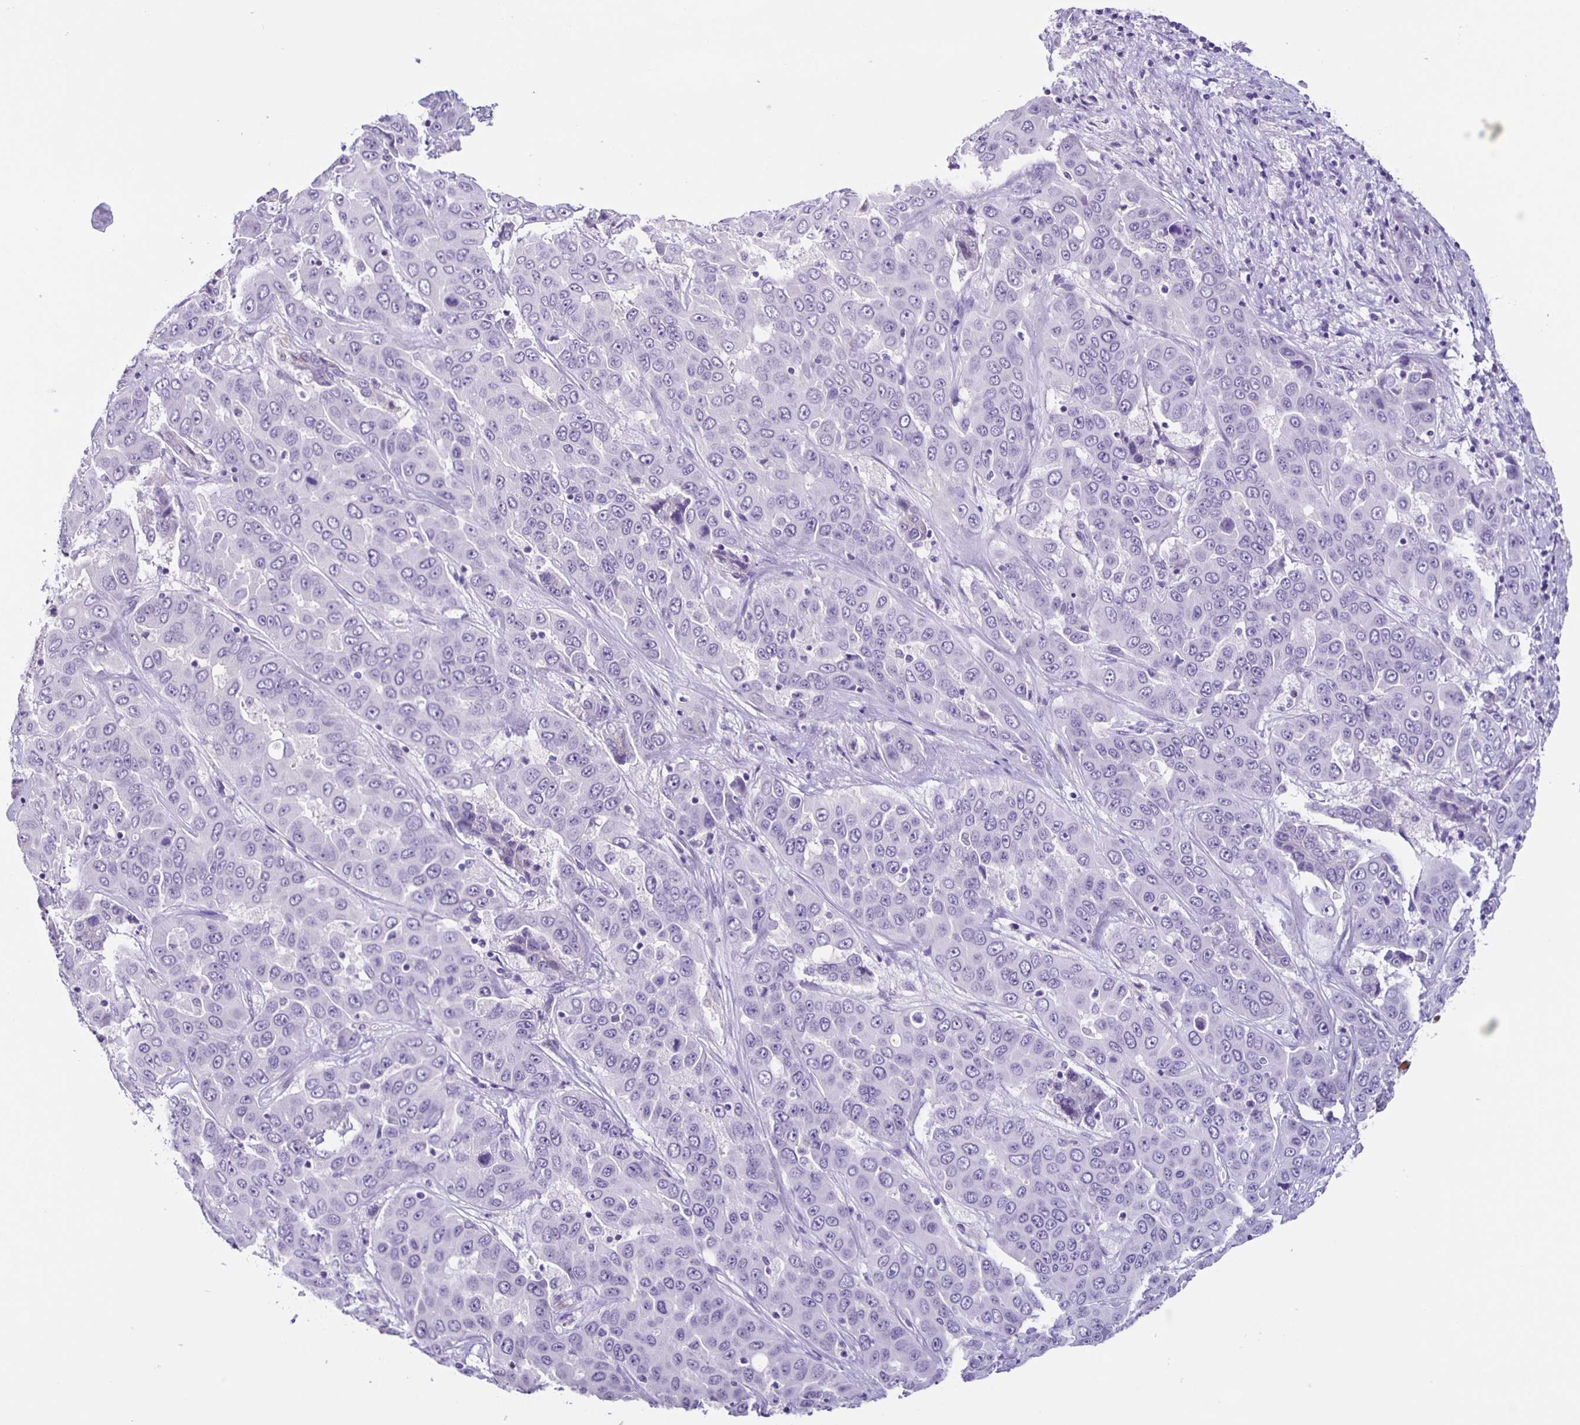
{"staining": {"intensity": "negative", "quantity": "none", "location": "none"}, "tissue": "liver cancer", "cell_type": "Tumor cells", "image_type": "cancer", "snomed": [{"axis": "morphology", "description": "Cholangiocarcinoma"}, {"axis": "topography", "description": "Liver"}], "caption": "Immunohistochemistry (IHC) of cholangiocarcinoma (liver) demonstrates no expression in tumor cells.", "gene": "SLC12A3", "patient": {"sex": "female", "age": 52}}